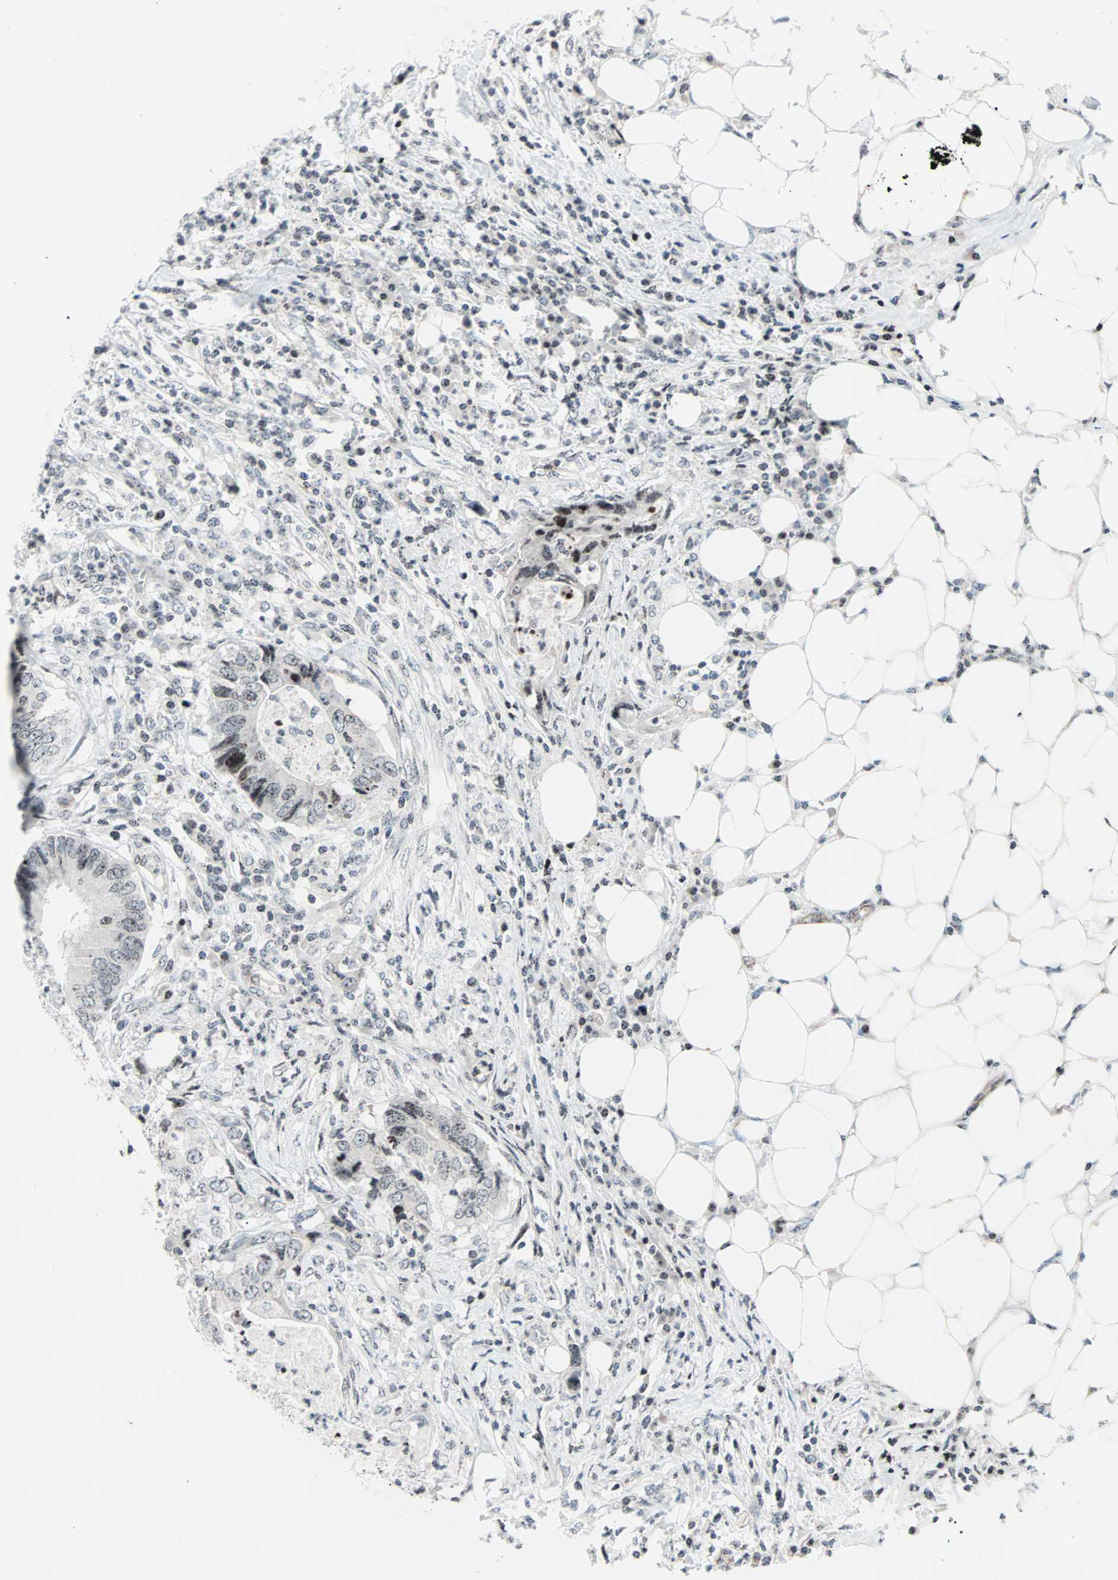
{"staining": {"intensity": "weak", "quantity": ">75%", "location": "nuclear"}, "tissue": "colorectal cancer", "cell_type": "Tumor cells", "image_type": "cancer", "snomed": [{"axis": "morphology", "description": "Adenocarcinoma, NOS"}, {"axis": "topography", "description": "Colon"}], "caption": "Immunohistochemical staining of colorectal cancer (adenocarcinoma) exhibits low levels of weak nuclear protein expression in about >75% of tumor cells.", "gene": "CENPA", "patient": {"sex": "male", "age": 71}}